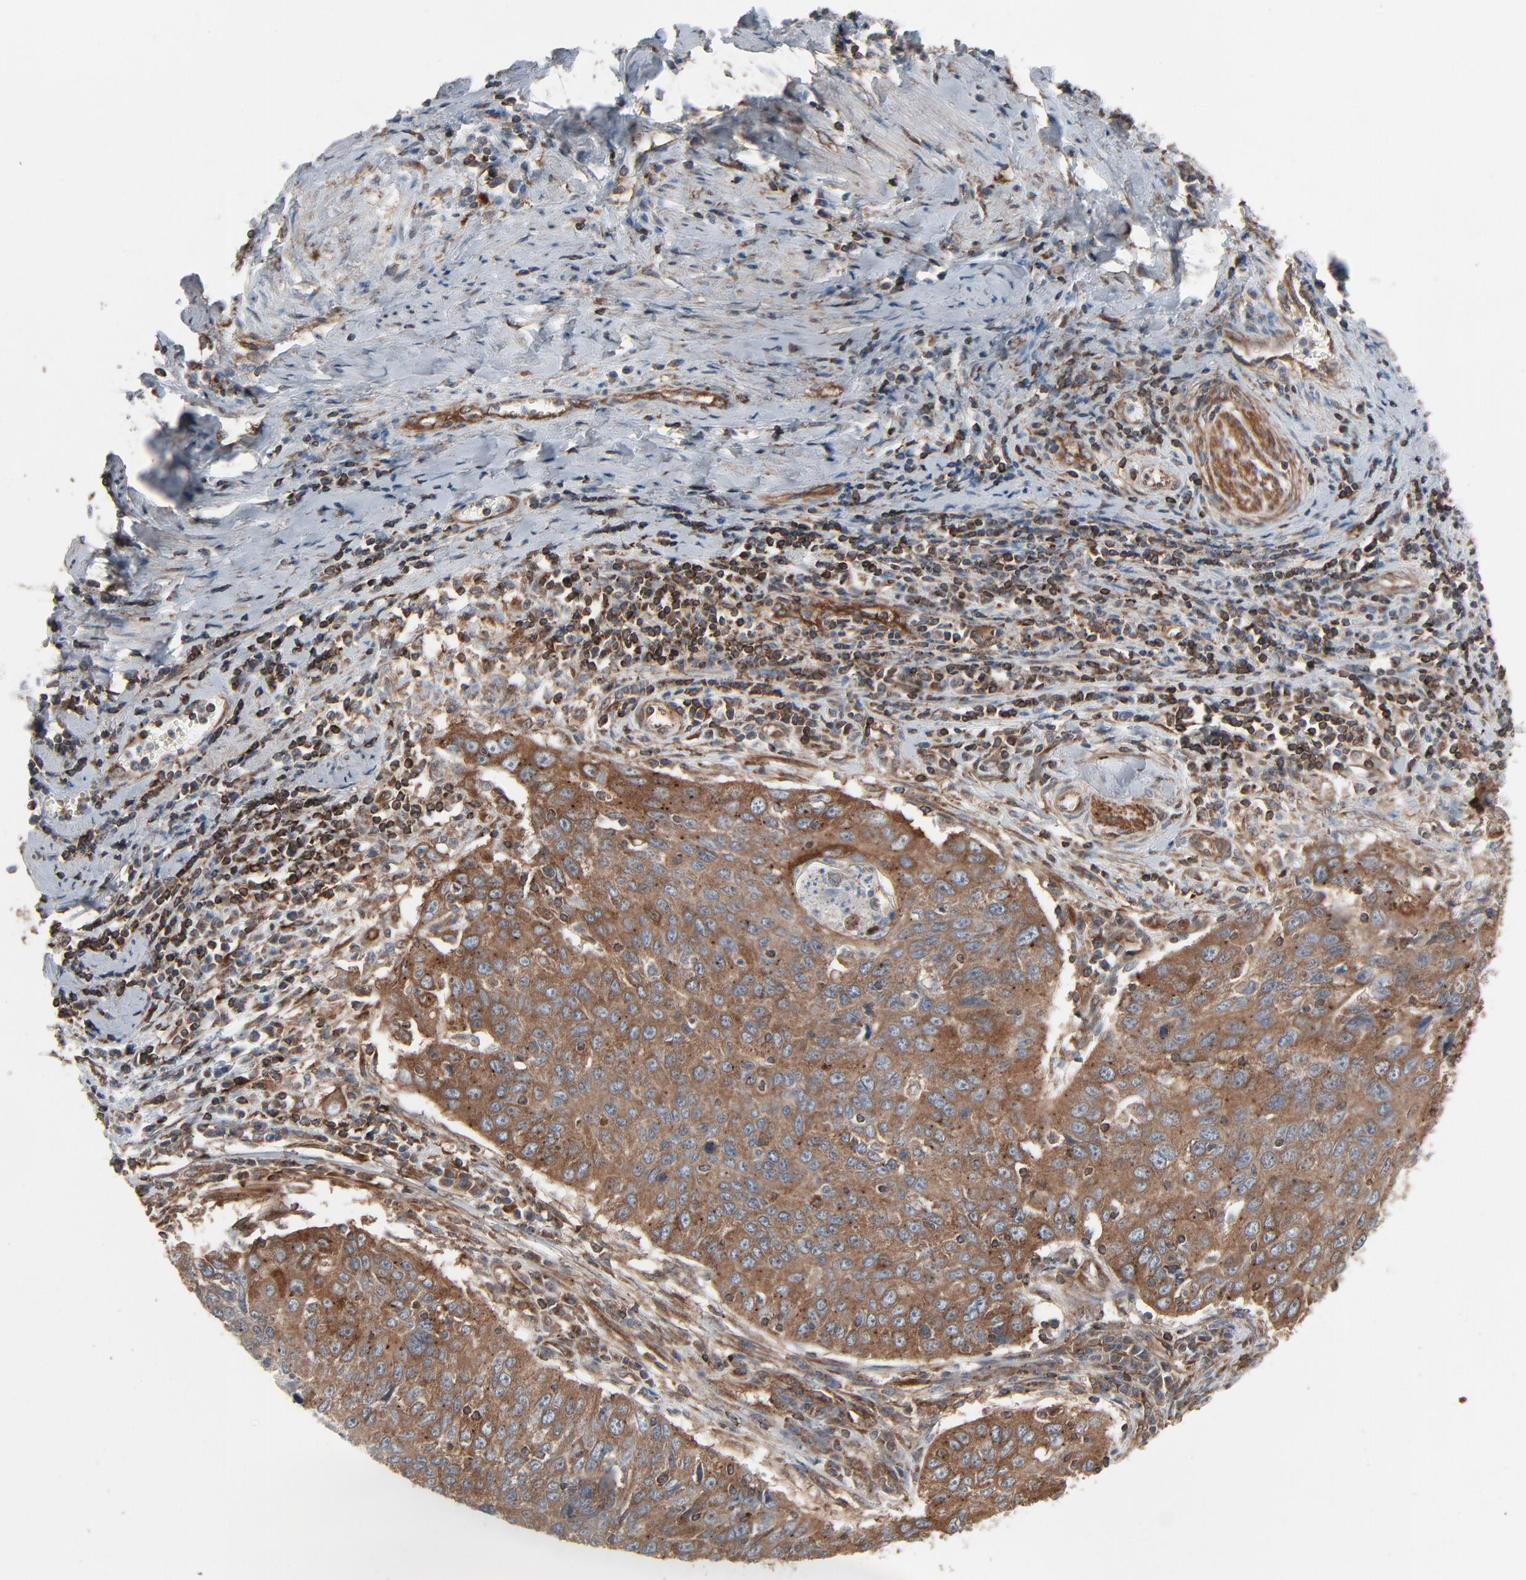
{"staining": {"intensity": "moderate", "quantity": ">75%", "location": "cytoplasmic/membranous"}, "tissue": "cervical cancer", "cell_type": "Tumor cells", "image_type": "cancer", "snomed": [{"axis": "morphology", "description": "Squamous cell carcinoma, NOS"}, {"axis": "topography", "description": "Cervix"}], "caption": "Immunohistochemistry (IHC) (DAB (3,3'-diaminobenzidine)) staining of cervical cancer (squamous cell carcinoma) exhibits moderate cytoplasmic/membranous protein positivity in about >75% of tumor cells.", "gene": "OPTN", "patient": {"sex": "female", "age": 53}}